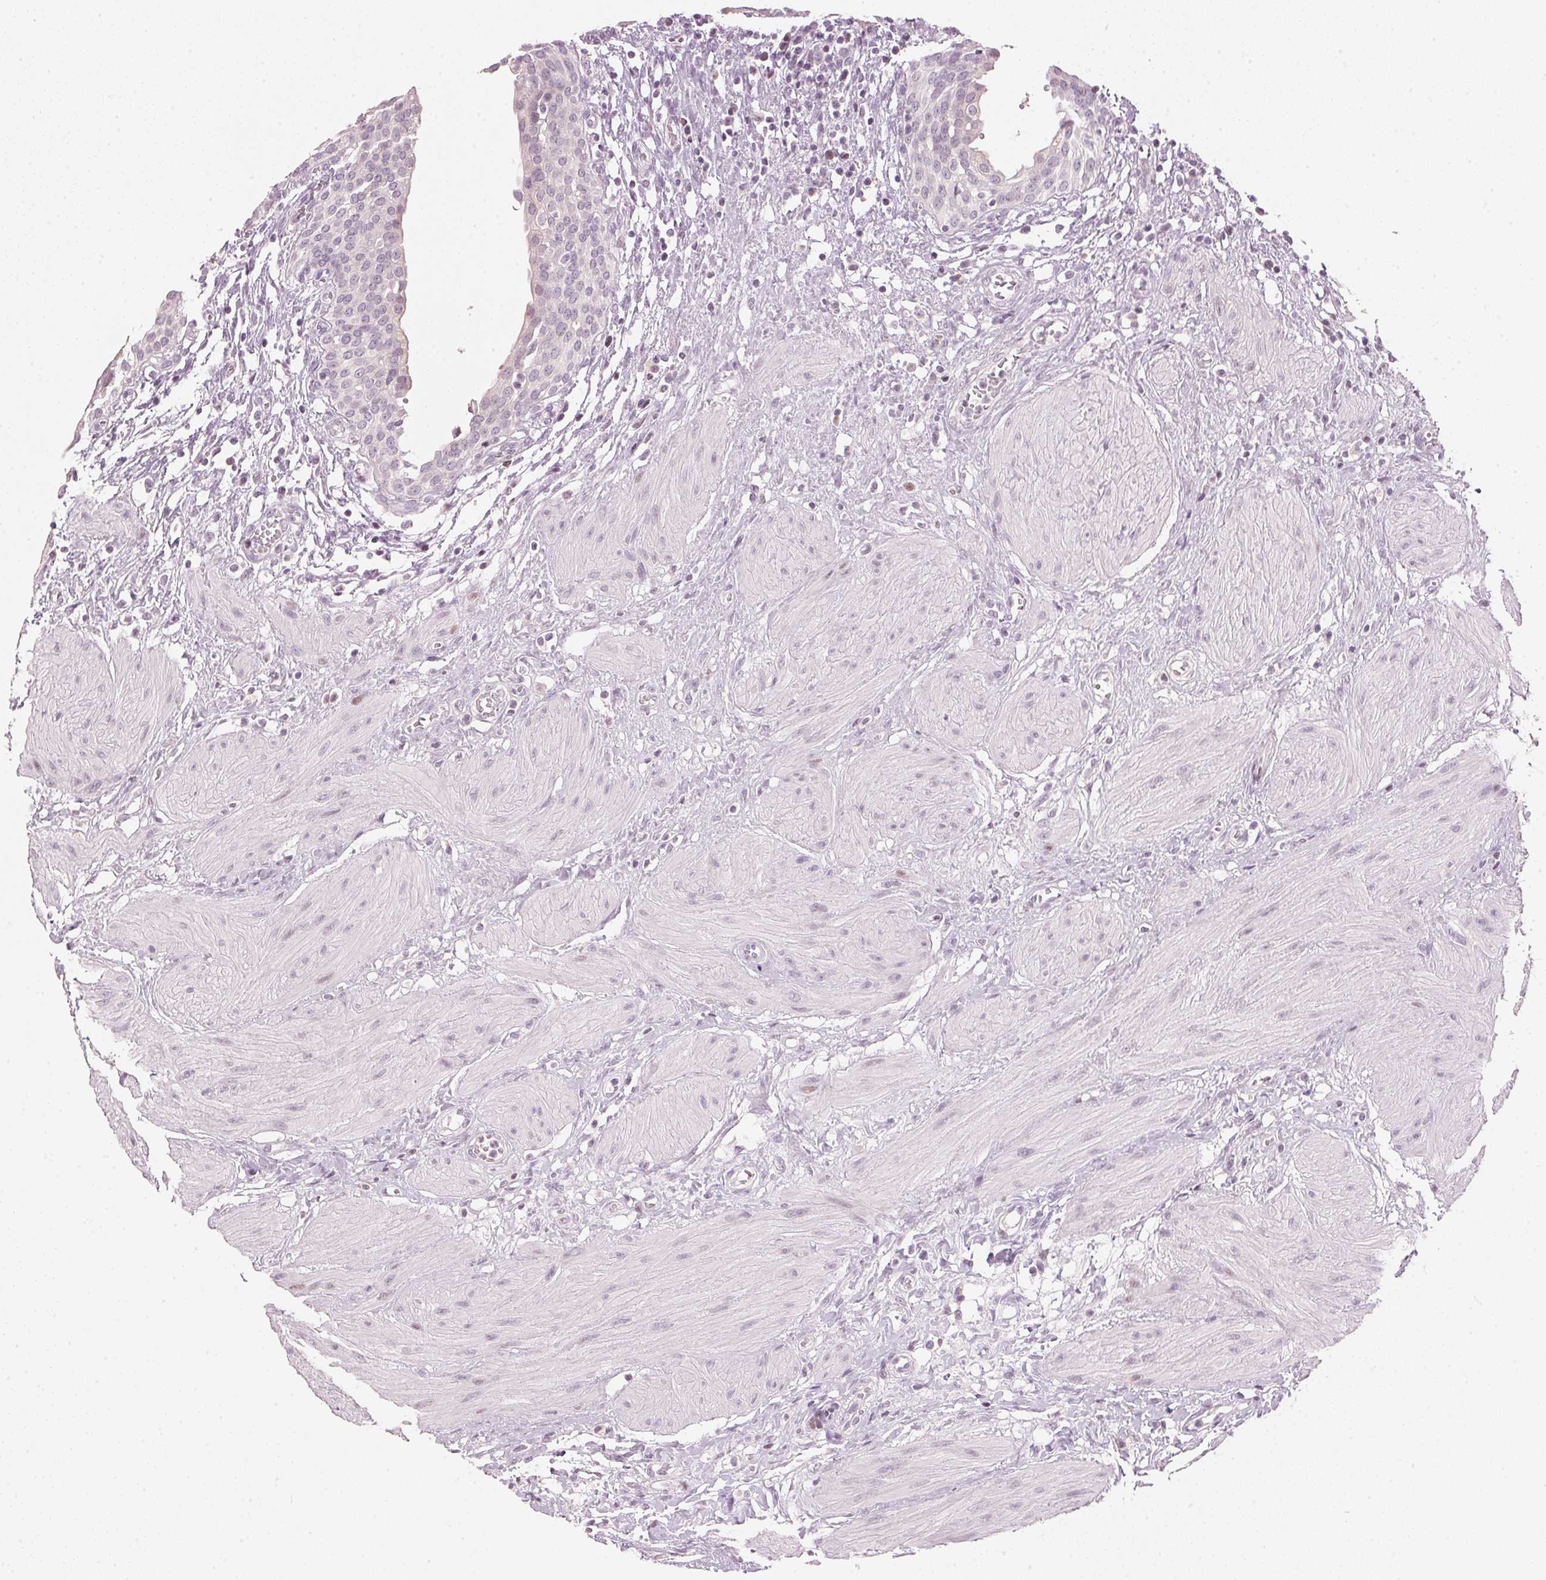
{"staining": {"intensity": "negative", "quantity": "none", "location": "none"}, "tissue": "urinary bladder", "cell_type": "Urothelial cells", "image_type": "normal", "snomed": [{"axis": "morphology", "description": "Normal tissue, NOS"}, {"axis": "topography", "description": "Urinary bladder"}], "caption": "A high-resolution micrograph shows immunohistochemistry (IHC) staining of normal urinary bladder, which shows no significant staining in urothelial cells.", "gene": "SFRP4", "patient": {"sex": "male", "age": 55}}